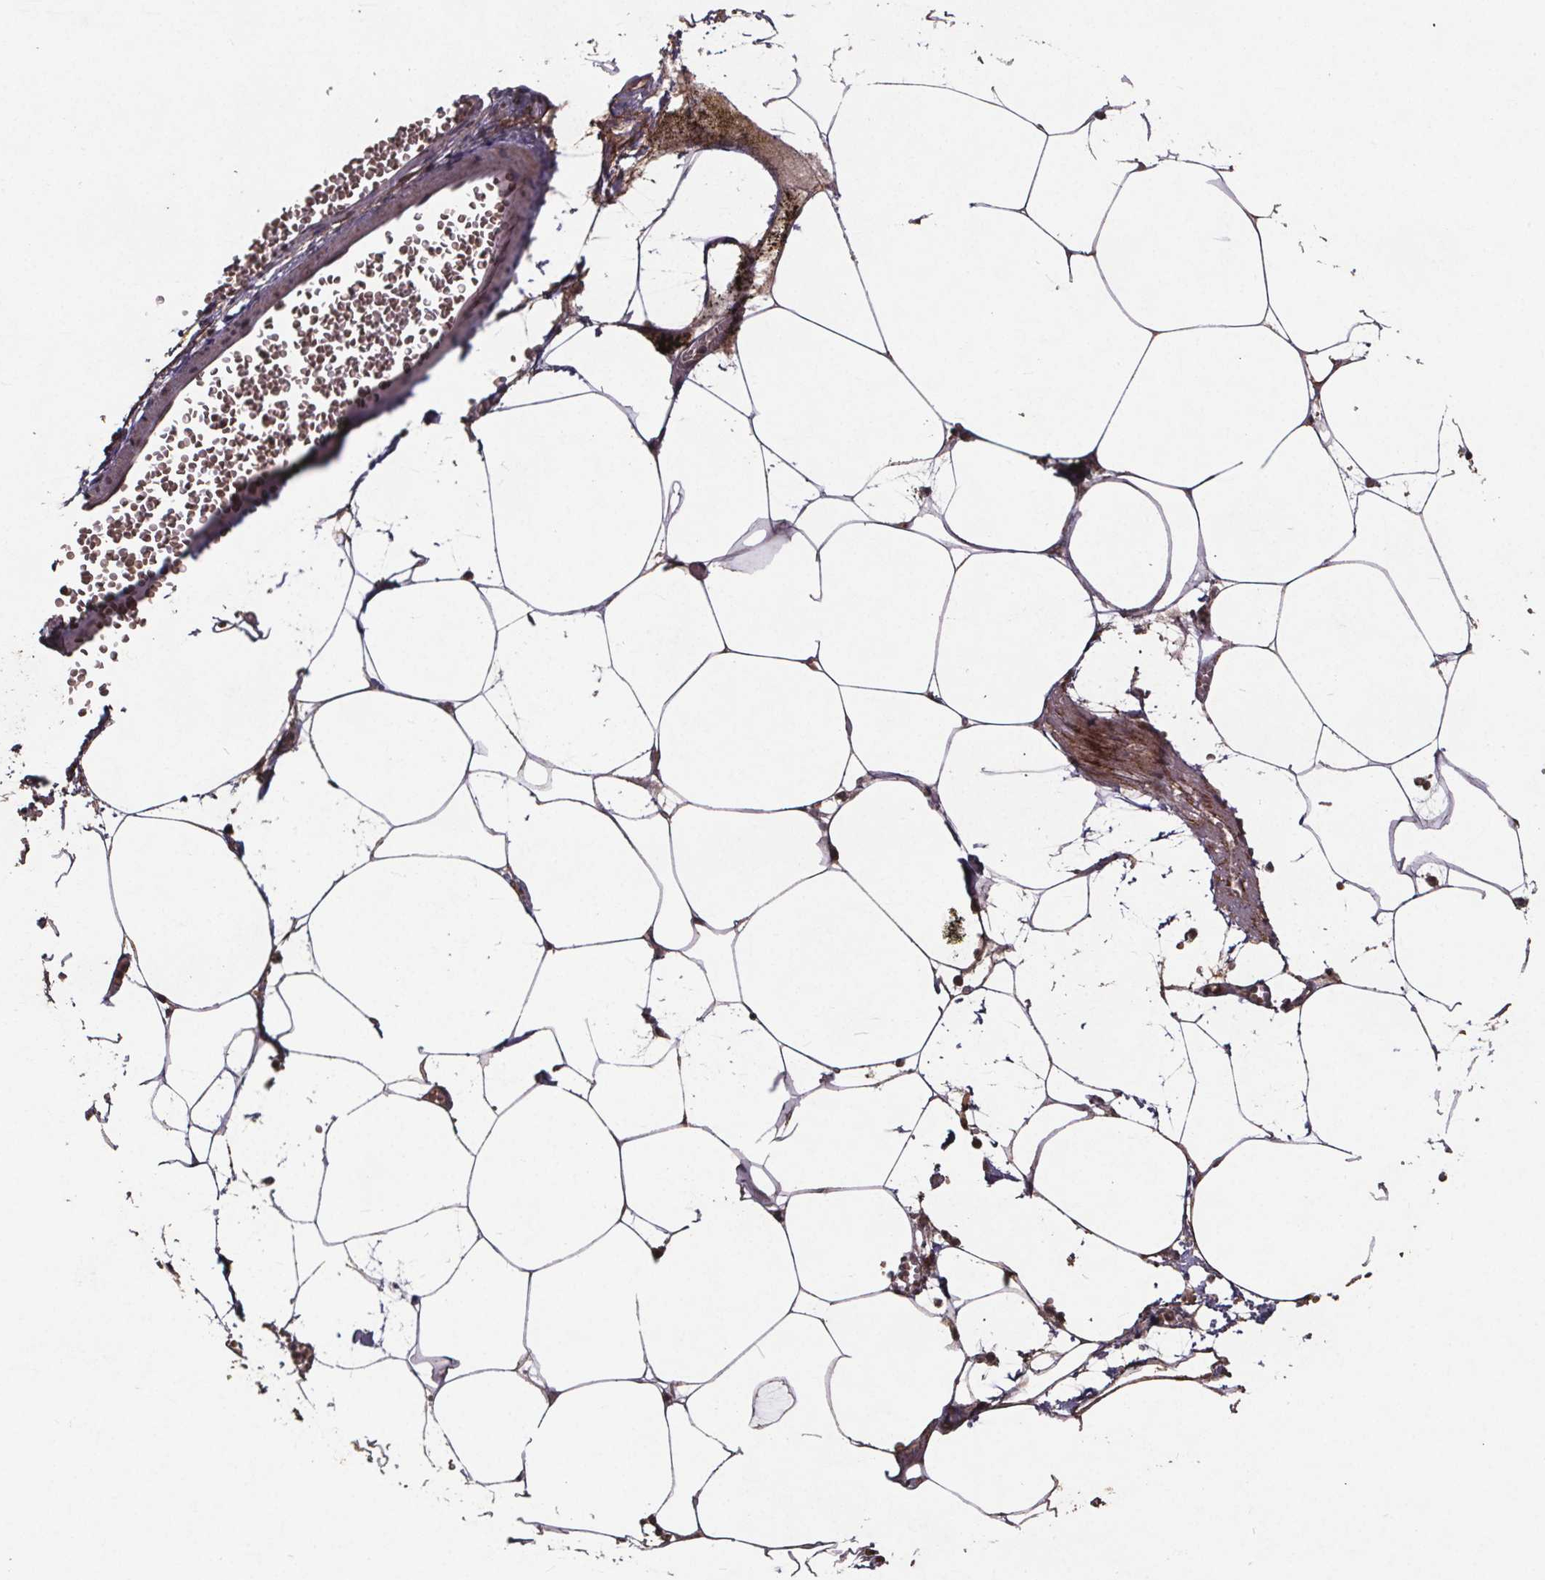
{"staining": {"intensity": "moderate", "quantity": ">75%", "location": "cytoplasmic/membranous"}, "tissue": "adipose tissue", "cell_type": "Adipocytes", "image_type": "normal", "snomed": [{"axis": "morphology", "description": "Normal tissue, NOS"}, {"axis": "topography", "description": "Adipose tissue"}, {"axis": "topography", "description": "Pancreas"}, {"axis": "topography", "description": "Peripheral nerve tissue"}], "caption": "Immunohistochemical staining of benign human adipose tissue demonstrates moderate cytoplasmic/membranous protein staining in about >75% of adipocytes. The staining was performed using DAB (3,3'-diaminobenzidine), with brown indicating positive protein expression. Nuclei are stained blue with hematoxylin.", "gene": "GPX3", "patient": {"sex": "female", "age": 58}}